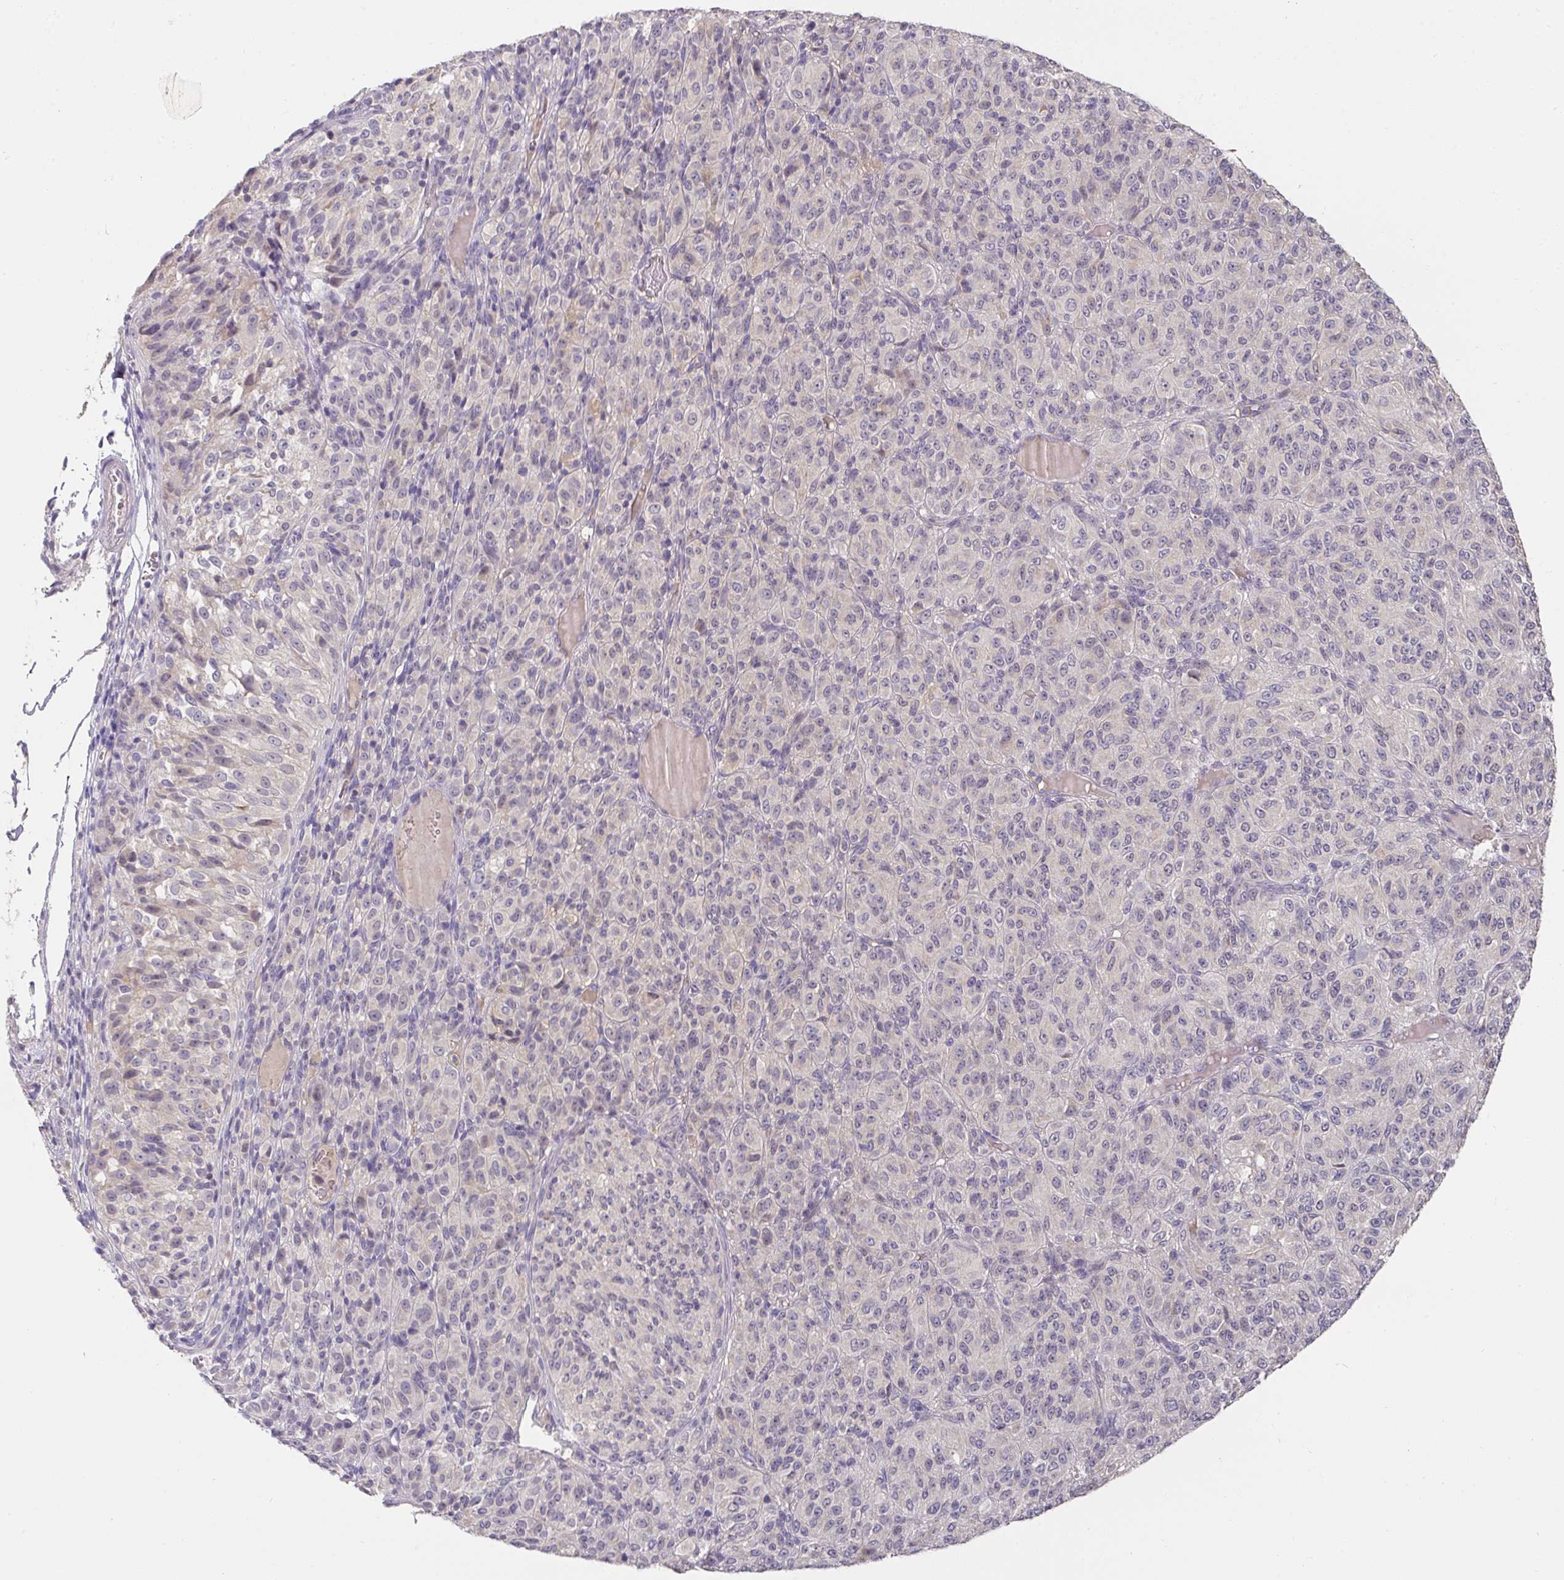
{"staining": {"intensity": "negative", "quantity": "none", "location": "none"}, "tissue": "melanoma", "cell_type": "Tumor cells", "image_type": "cancer", "snomed": [{"axis": "morphology", "description": "Malignant melanoma, Metastatic site"}, {"axis": "topography", "description": "Brain"}], "caption": "Tumor cells show no significant protein expression in malignant melanoma (metastatic site).", "gene": "FOXN4", "patient": {"sex": "female", "age": 56}}